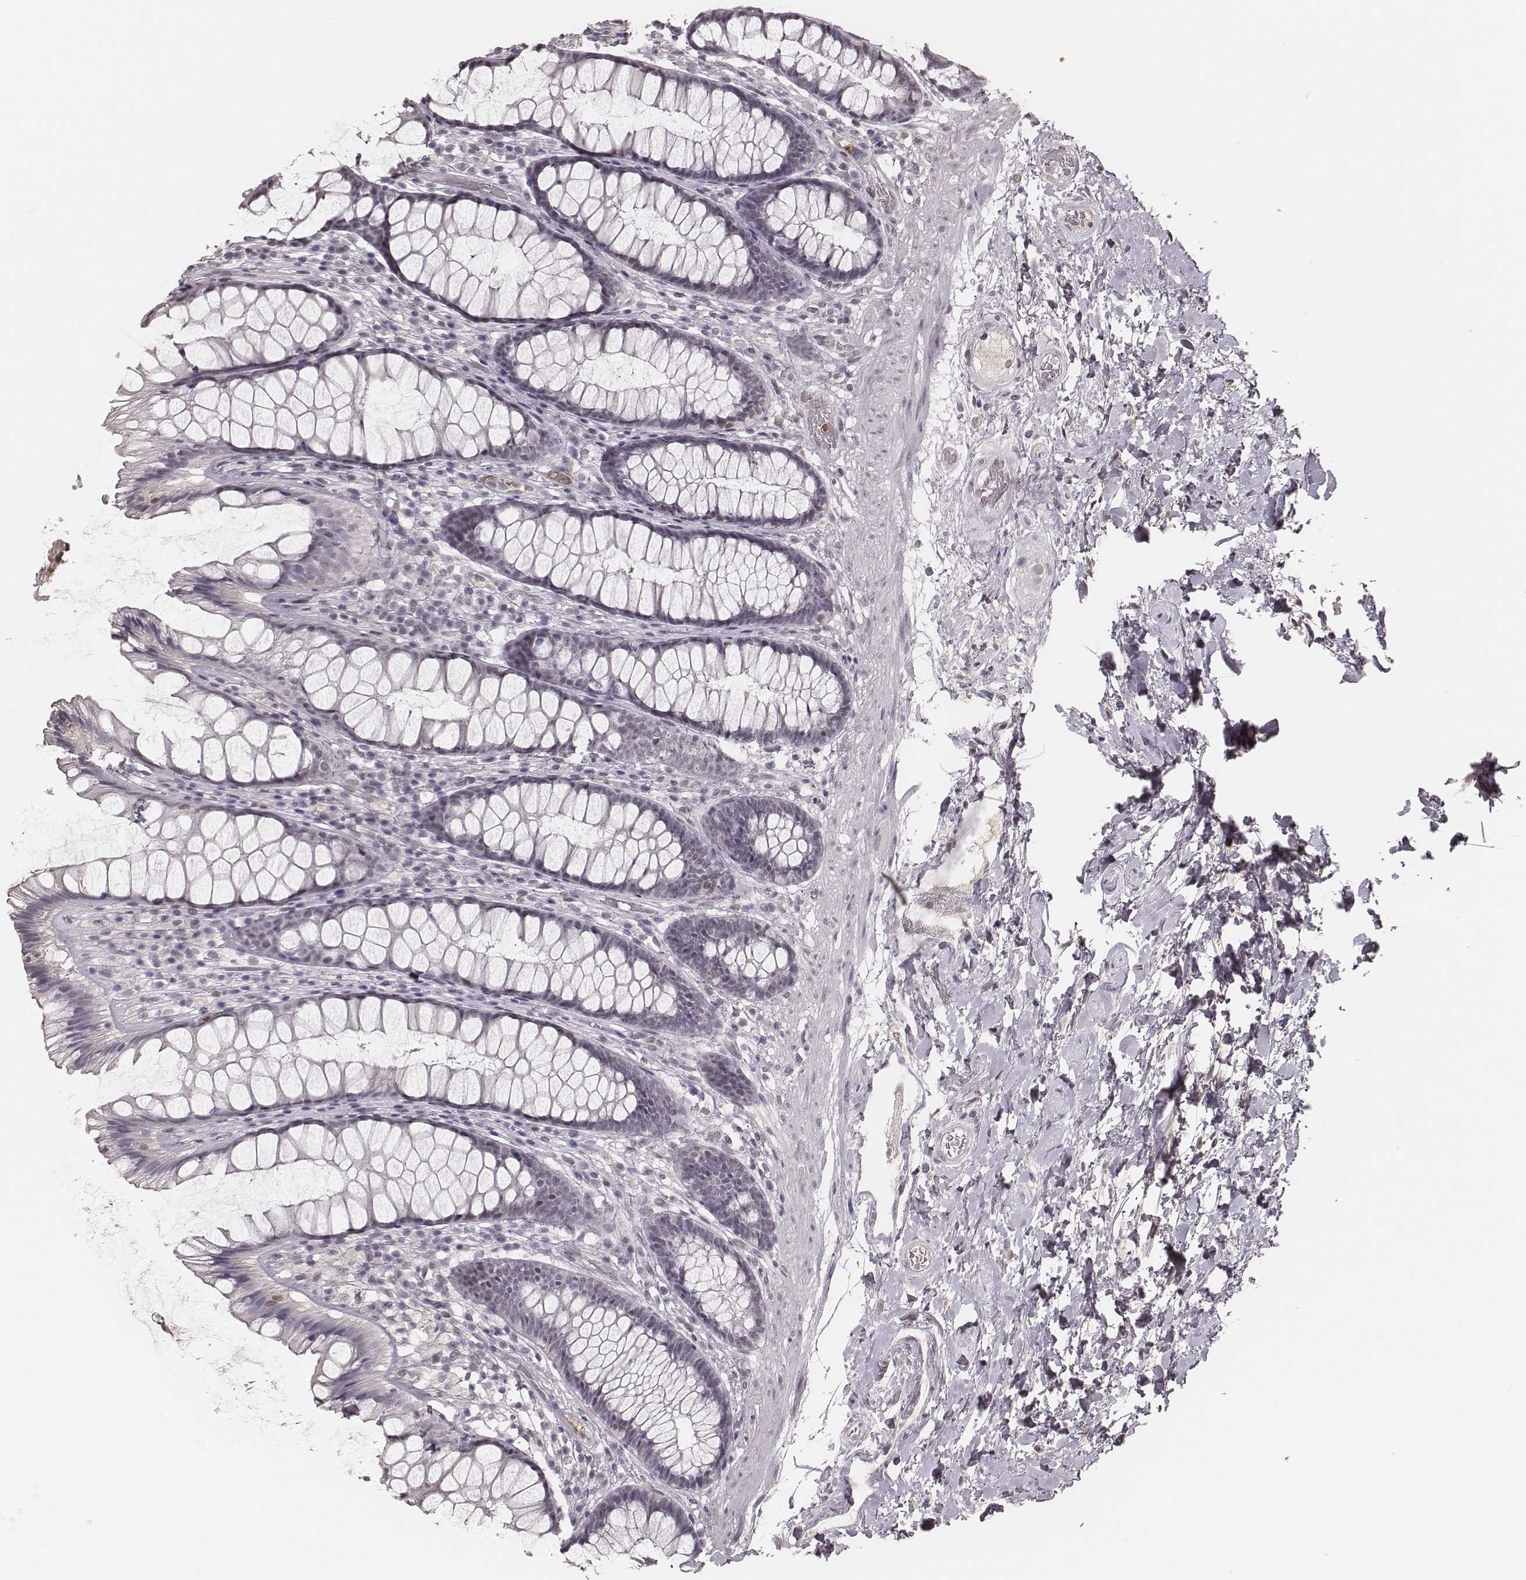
{"staining": {"intensity": "negative", "quantity": "none", "location": "none"}, "tissue": "rectum", "cell_type": "Glandular cells", "image_type": "normal", "snomed": [{"axis": "morphology", "description": "Normal tissue, NOS"}, {"axis": "topography", "description": "Rectum"}], "caption": "Immunohistochemistry histopathology image of normal human rectum stained for a protein (brown), which reveals no expression in glandular cells.", "gene": "KITLG", "patient": {"sex": "male", "age": 72}}